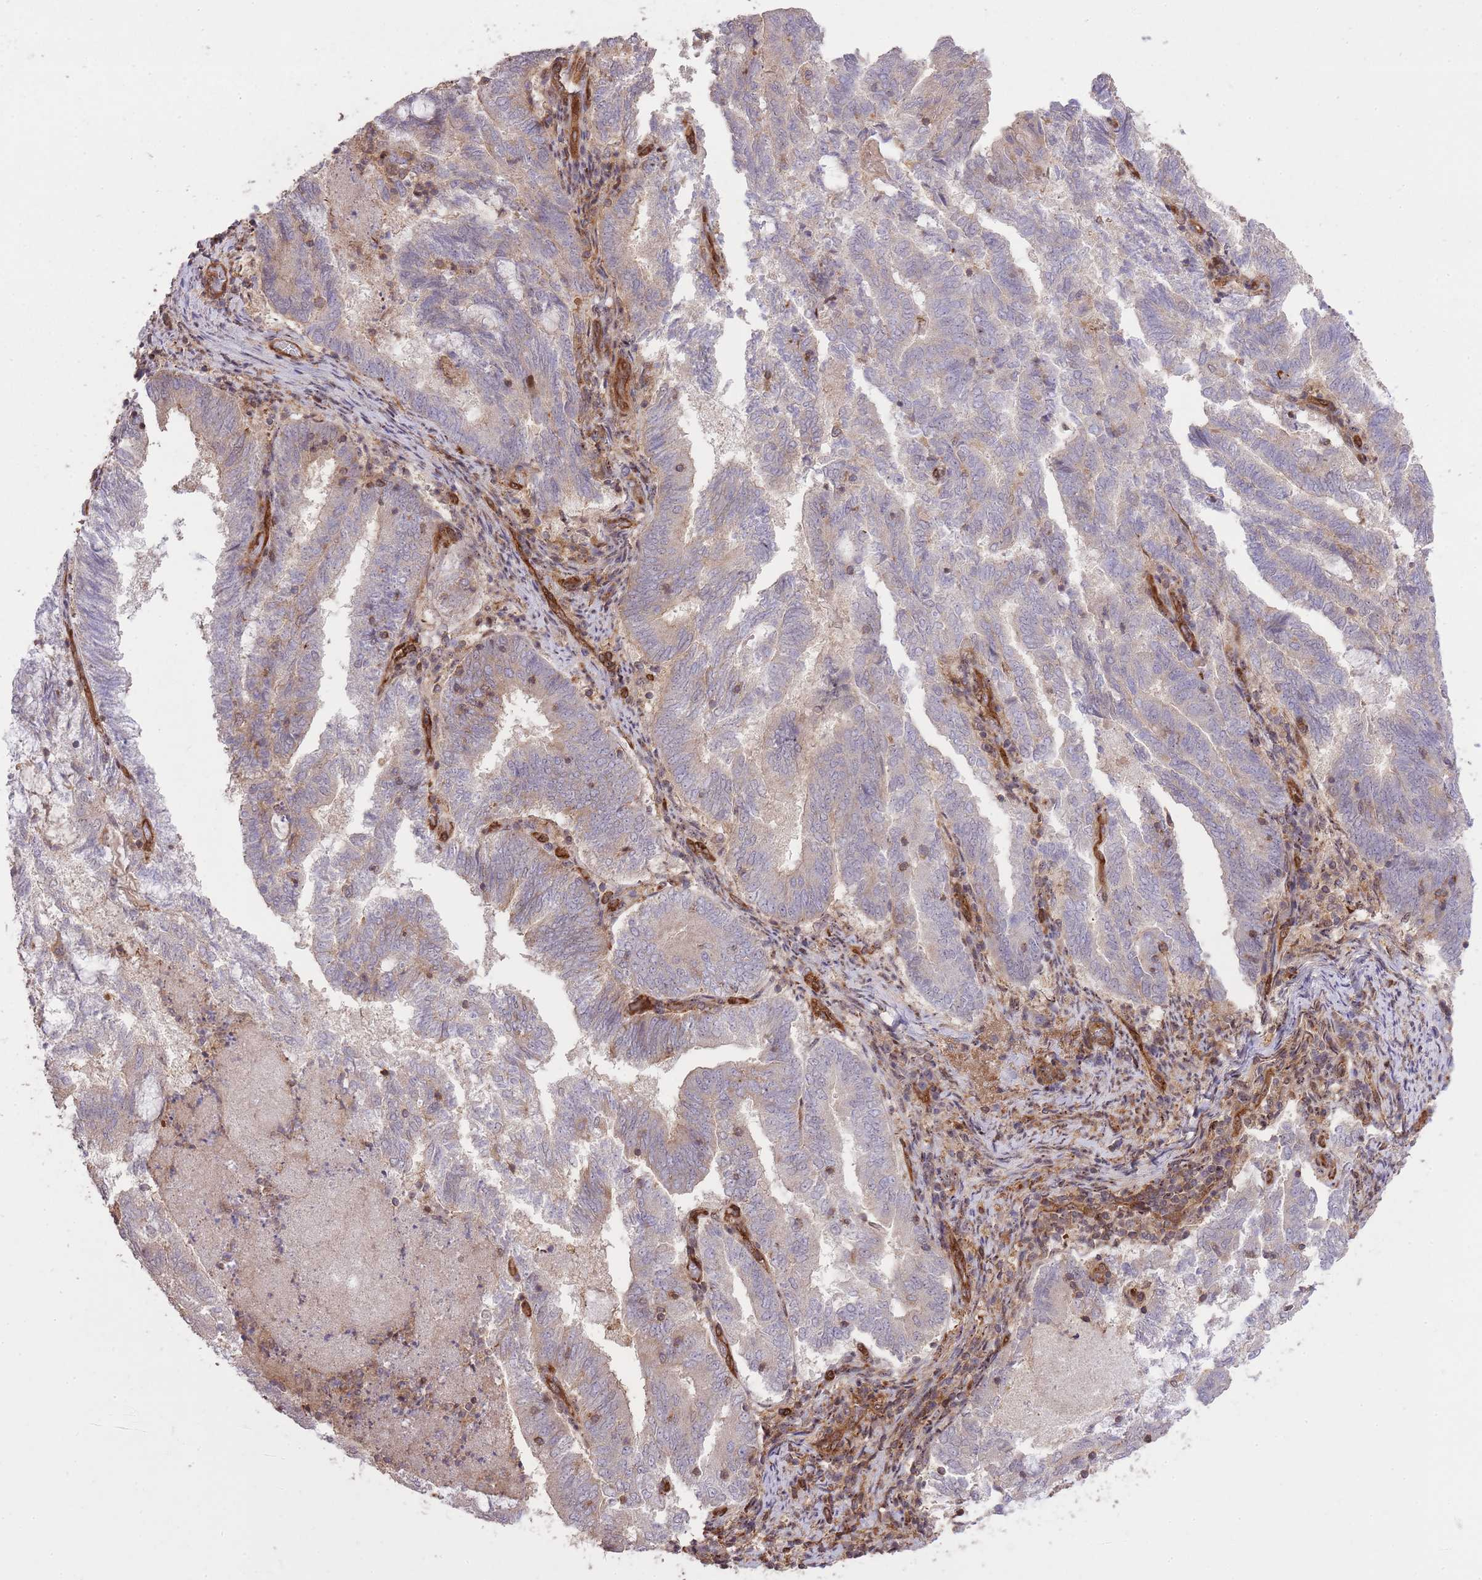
{"staining": {"intensity": "weak", "quantity": "<25%", "location": "cytoplasmic/membranous"}, "tissue": "endometrial cancer", "cell_type": "Tumor cells", "image_type": "cancer", "snomed": [{"axis": "morphology", "description": "Adenocarcinoma, NOS"}, {"axis": "topography", "description": "Endometrium"}], "caption": "Image shows no significant protein expression in tumor cells of endometrial adenocarcinoma.", "gene": "PLD1", "patient": {"sex": "female", "age": 80}}